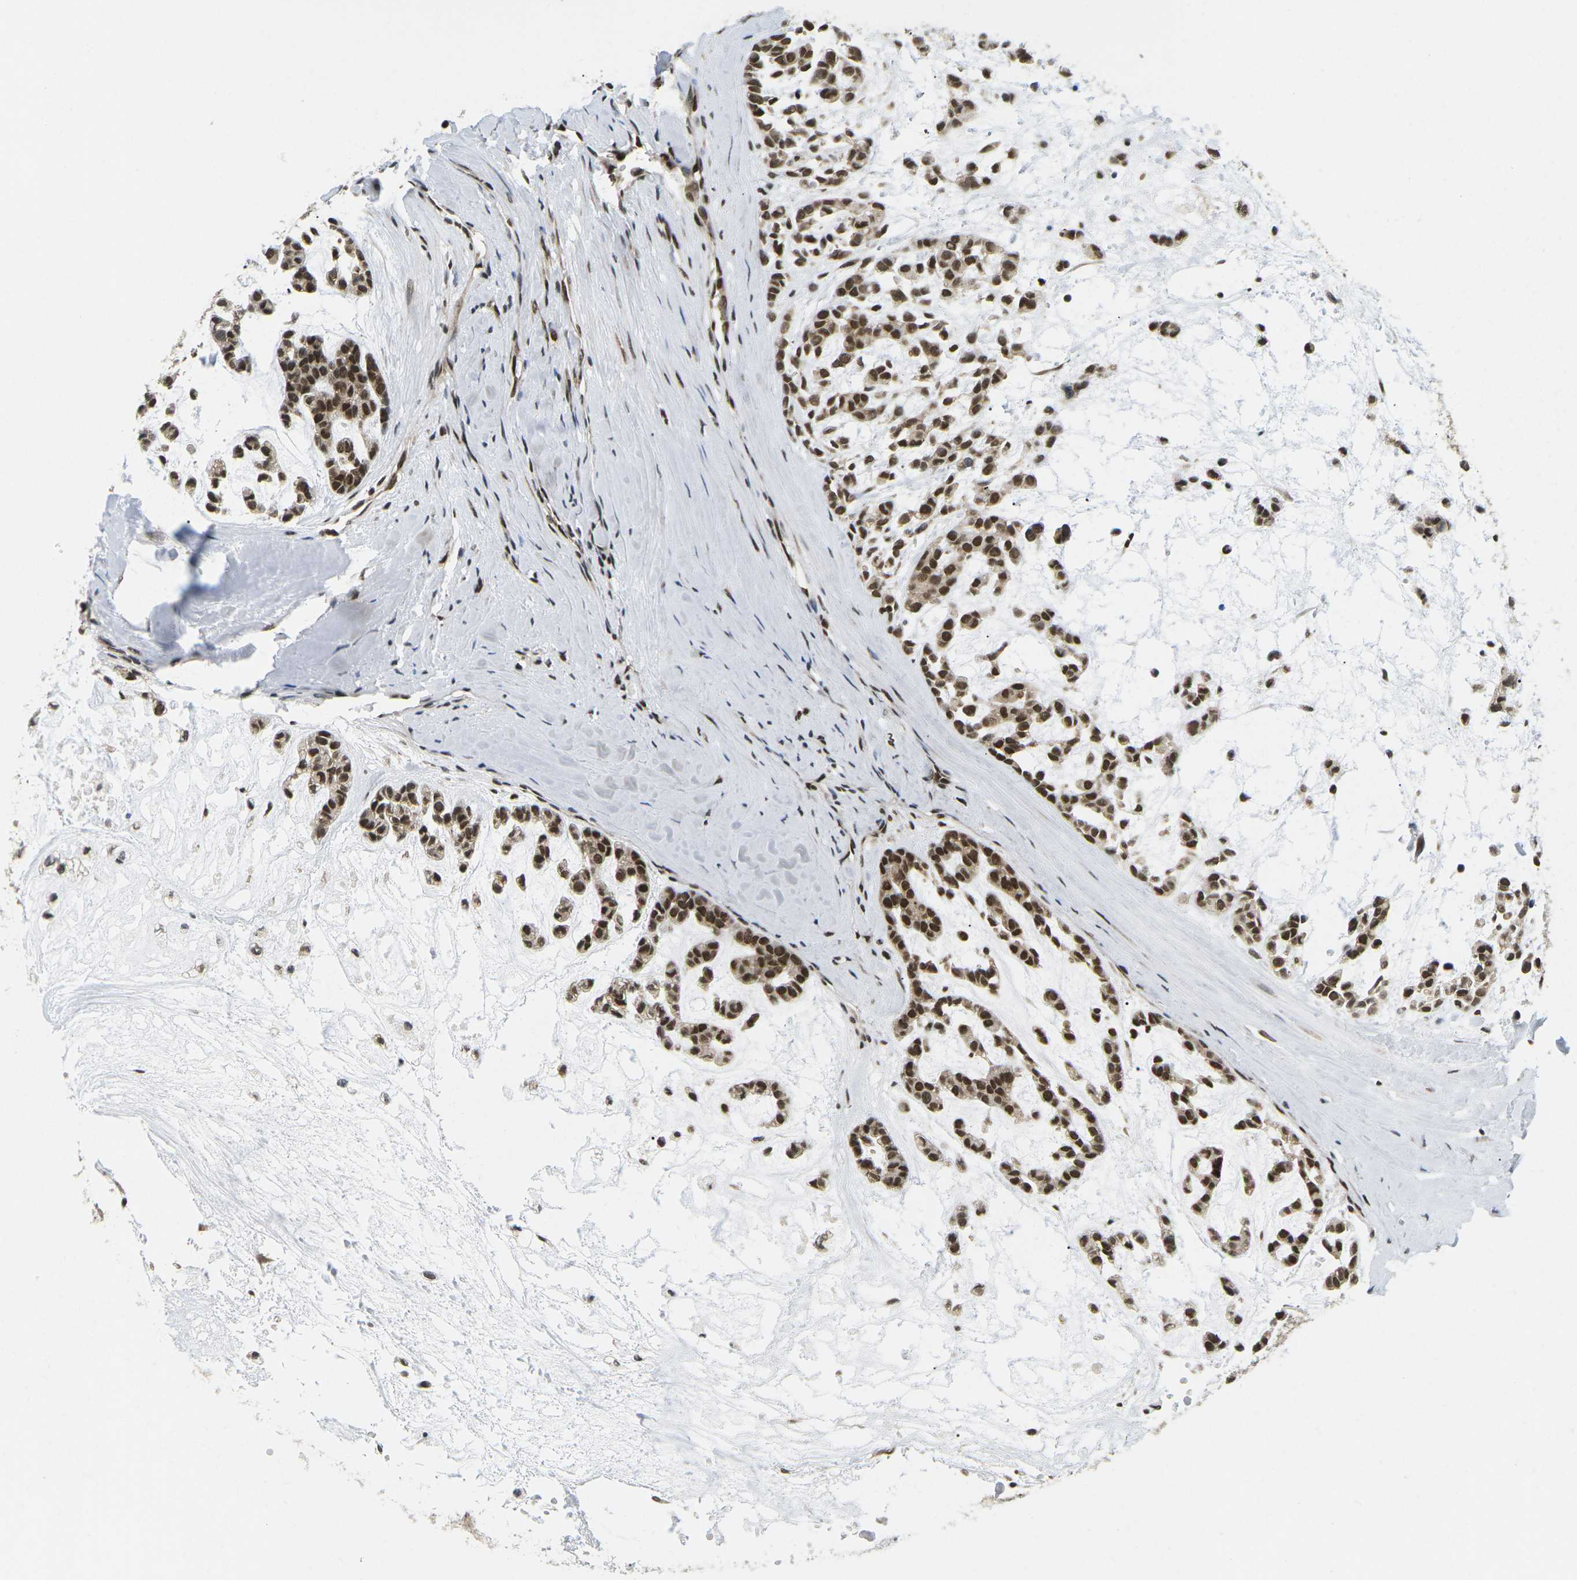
{"staining": {"intensity": "strong", "quantity": ">75%", "location": "cytoplasmic/membranous,nuclear"}, "tissue": "head and neck cancer", "cell_type": "Tumor cells", "image_type": "cancer", "snomed": [{"axis": "morphology", "description": "Adenocarcinoma, NOS"}, {"axis": "morphology", "description": "Adenoma, NOS"}, {"axis": "topography", "description": "Head-Neck"}], "caption": "Head and neck cancer tissue demonstrates strong cytoplasmic/membranous and nuclear positivity in about >75% of tumor cells, visualized by immunohistochemistry.", "gene": "CELF1", "patient": {"sex": "female", "age": 55}}